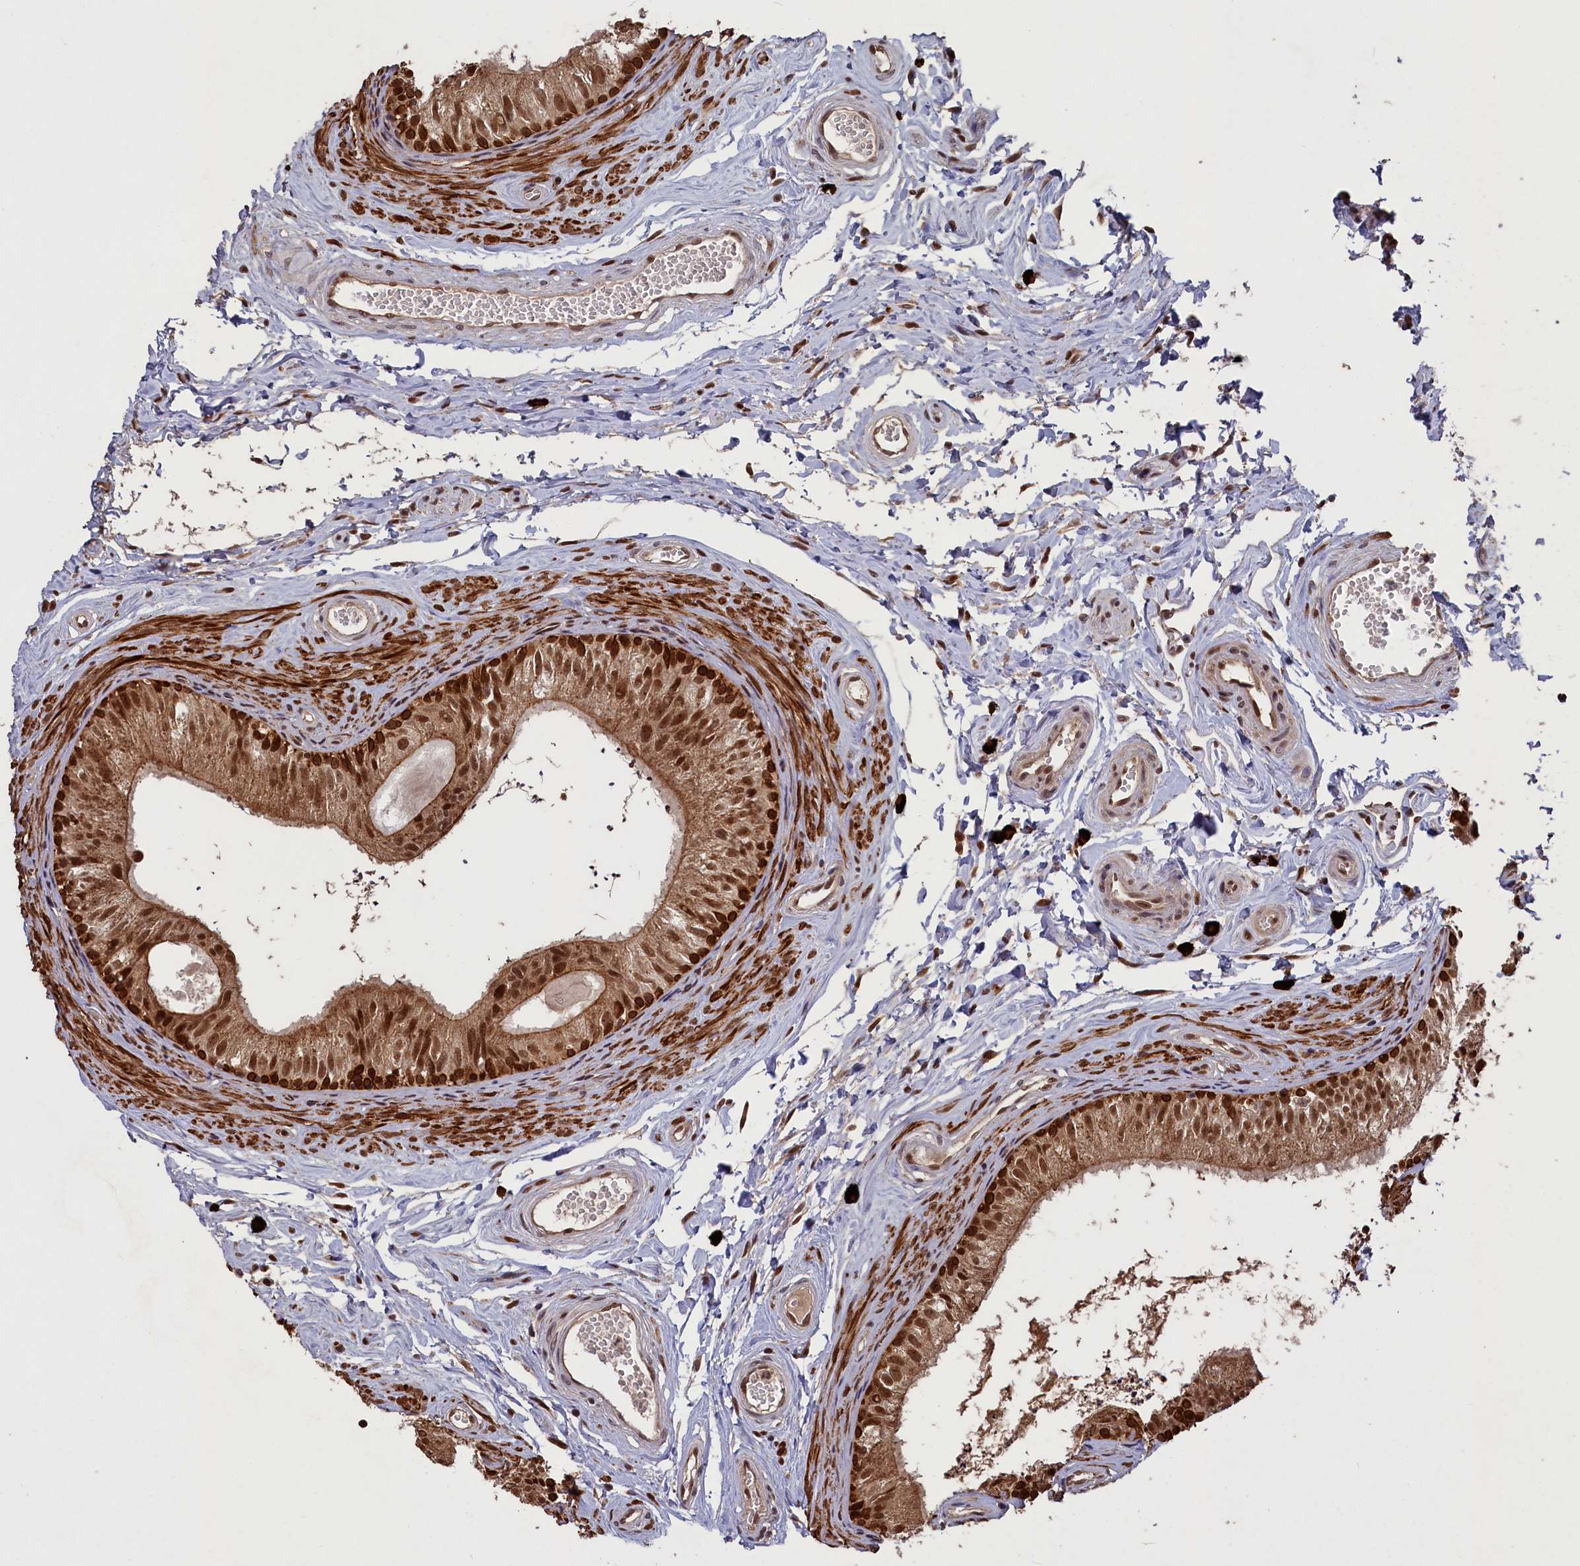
{"staining": {"intensity": "strong", "quantity": ">75%", "location": "cytoplasmic/membranous,nuclear"}, "tissue": "epididymis", "cell_type": "Glandular cells", "image_type": "normal", "snomed": [{"axis": "morphology", "description": "Normal tissue, NOS"}, {"axis": "topography", "description": "Epididymis"}], "caption": "IHC (DAB (3,3'-diaminobenzidine)) staining of unremarkable human epididymis shows strong cytoplasmic/membranous,nuclear protein expression in about >75% of glandular cells. (DAB (3,3'-diaminobenzidine) IHC with brightfield microscopy, high magnification).", "gene": "NAE1", "patient": {"sex": "male", "age": 56}}